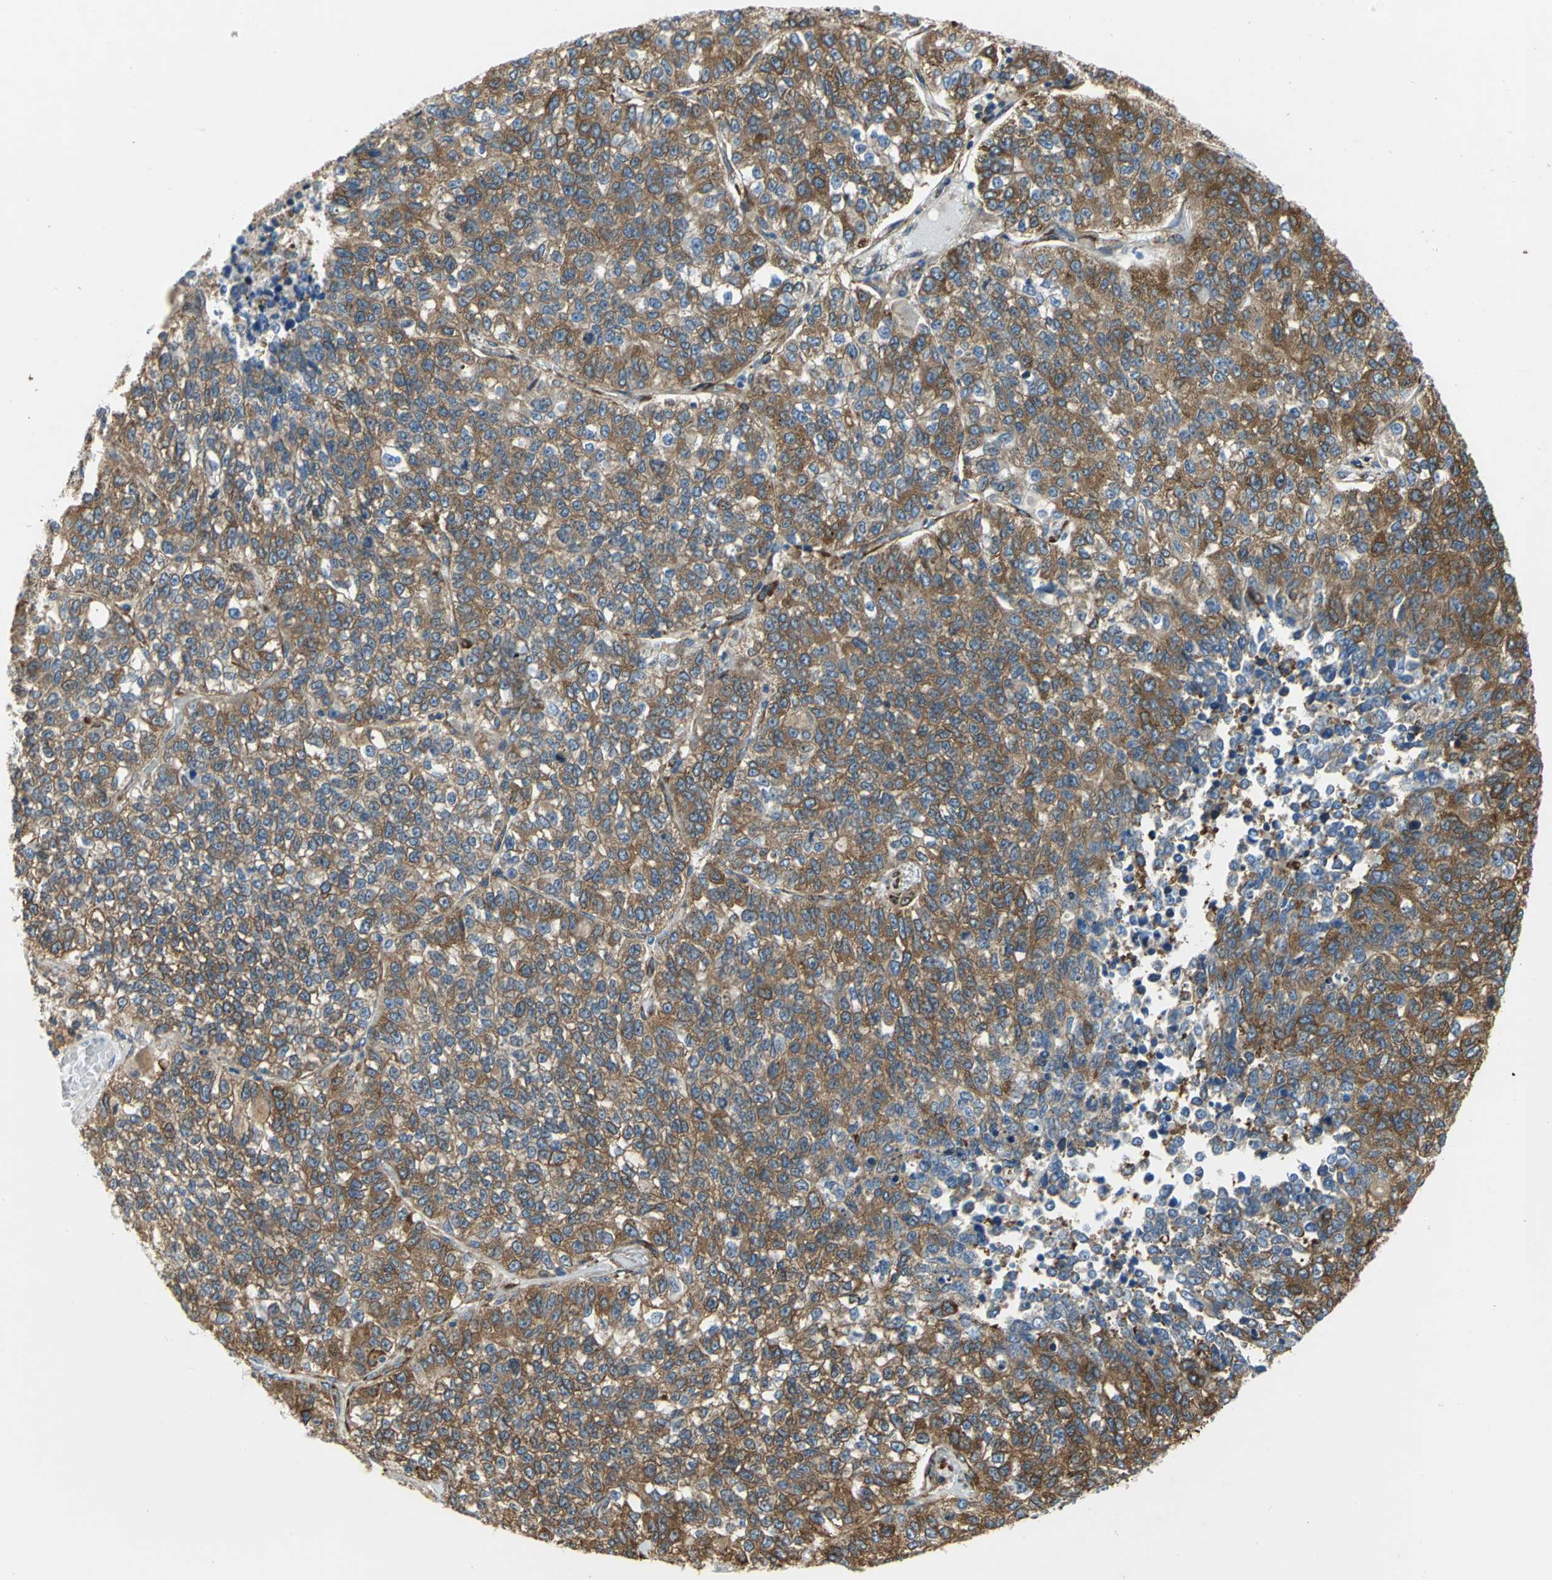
{"staining": {"intensity": "moderate", "quantity": ">75%", "location": "cytoplasmic/membranous"}, "tissue": "lung cancer", "cell_type": "Tumor cells", "image_type": "cancer", "snomed": [{"axis": "morphology", "description": "Adenocarcinoma, NOS"}, {"axis": "topography", "description": "Lung"}], "caption": "DAB immunohistochemical staining of human lung adenocarcinoma displays moderate cytoplasmic/membranous protein positivity in approximately >75% of tumor cells.", "gene": "YBX1", "patient": {"sex": "male", "age": 49}}